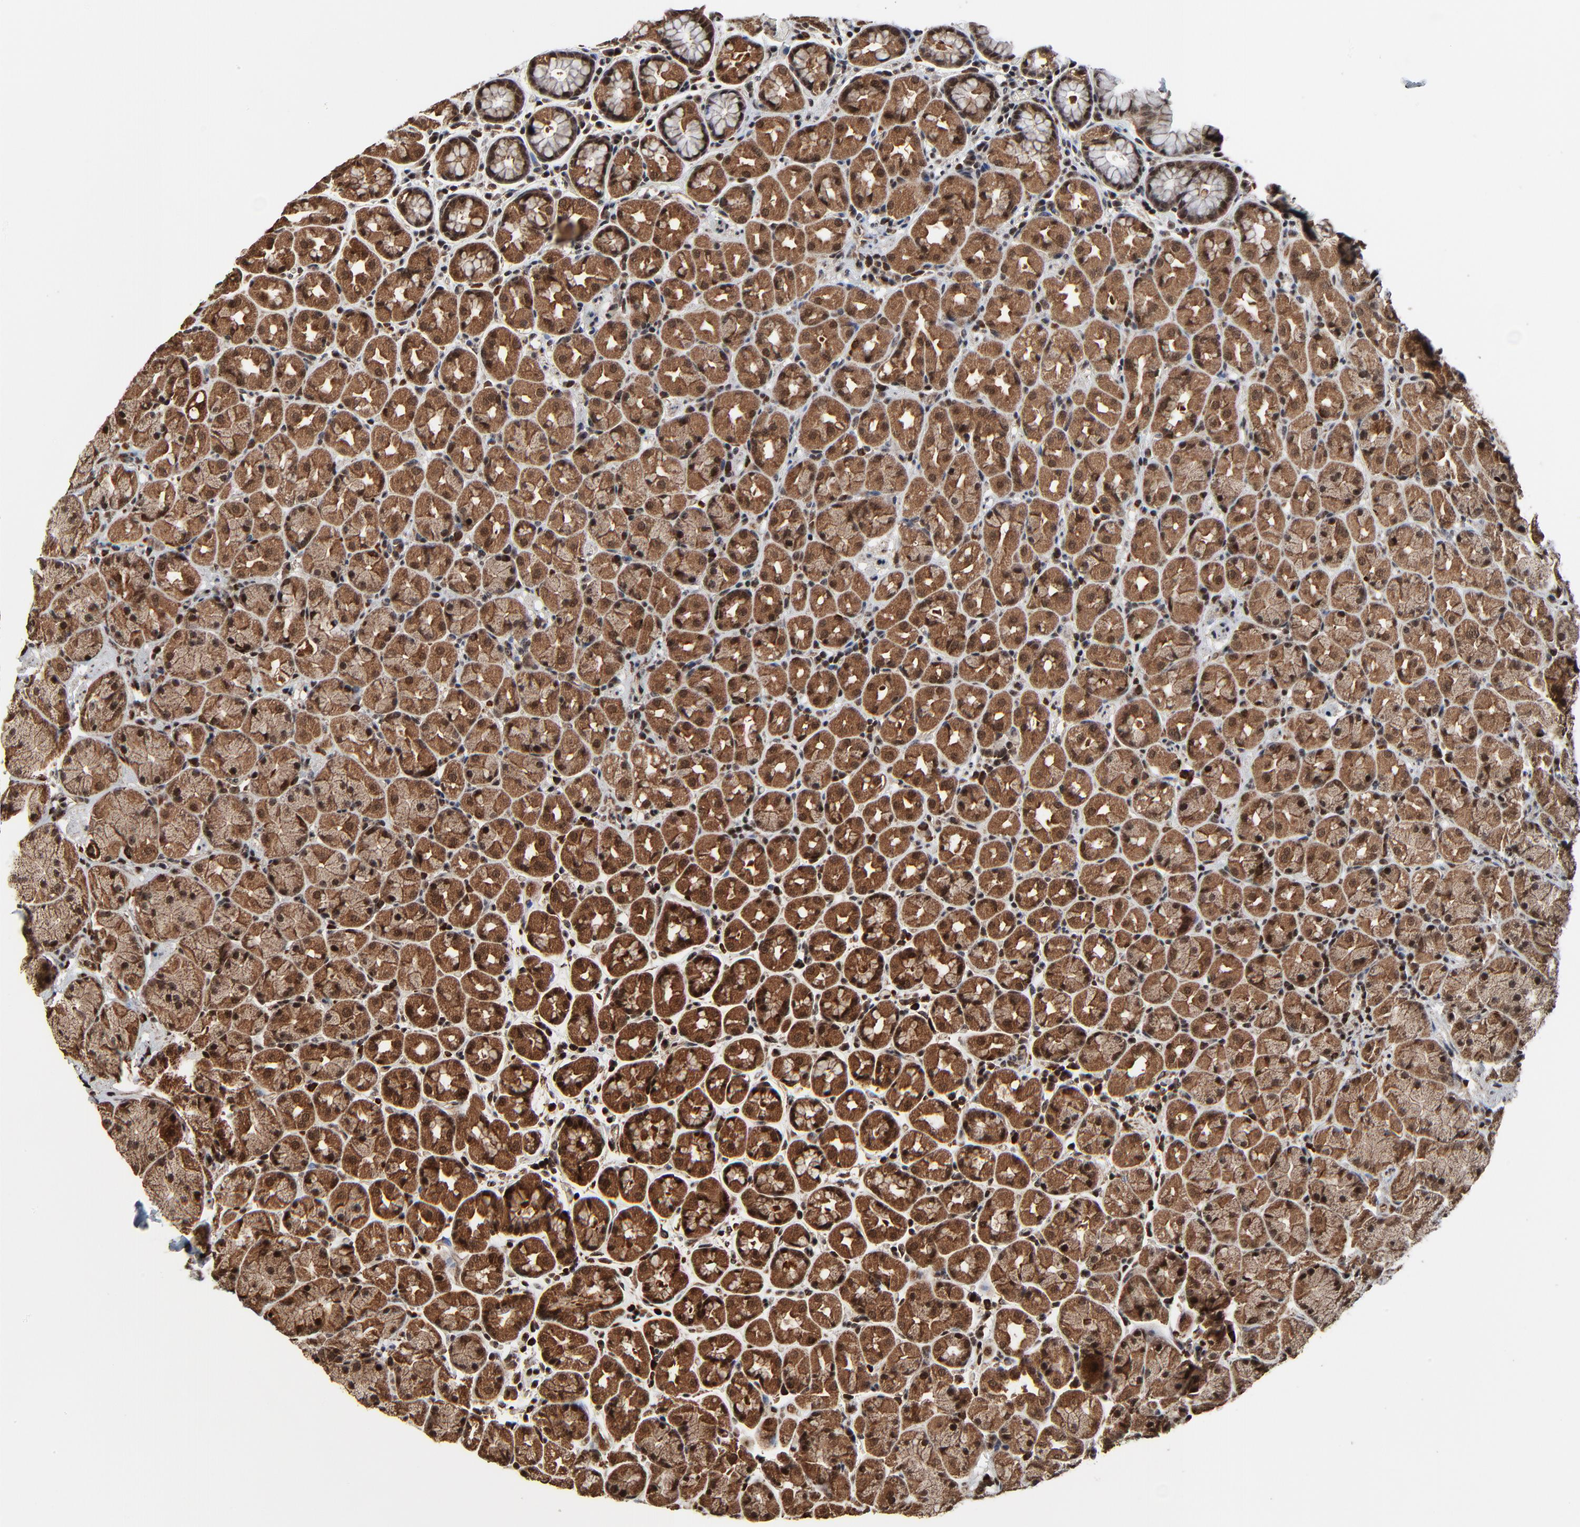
{"staining": {"intensity": "moderate", "quantity": ">75%", "location": "cytoplasmic/membranous,nuclear"}, "tissue": "stomach", "cell_type": "Glandular cells", "image_type": "normal", "snomed": [{"axis": "morphology", "description": "Normal tissue, NOS"}, {"axis": "topography", "description": "Stomach, lower"}], "caption": "A histopathology image showing moderate cytoplasmic/membranous,nuclear positivity in approximately >75% of glandular cells in normal stomach, as visualized by brown immunohistochemical staining.", "gene": "RHOJ", "patient": {"sex": "male", "age": 56}}